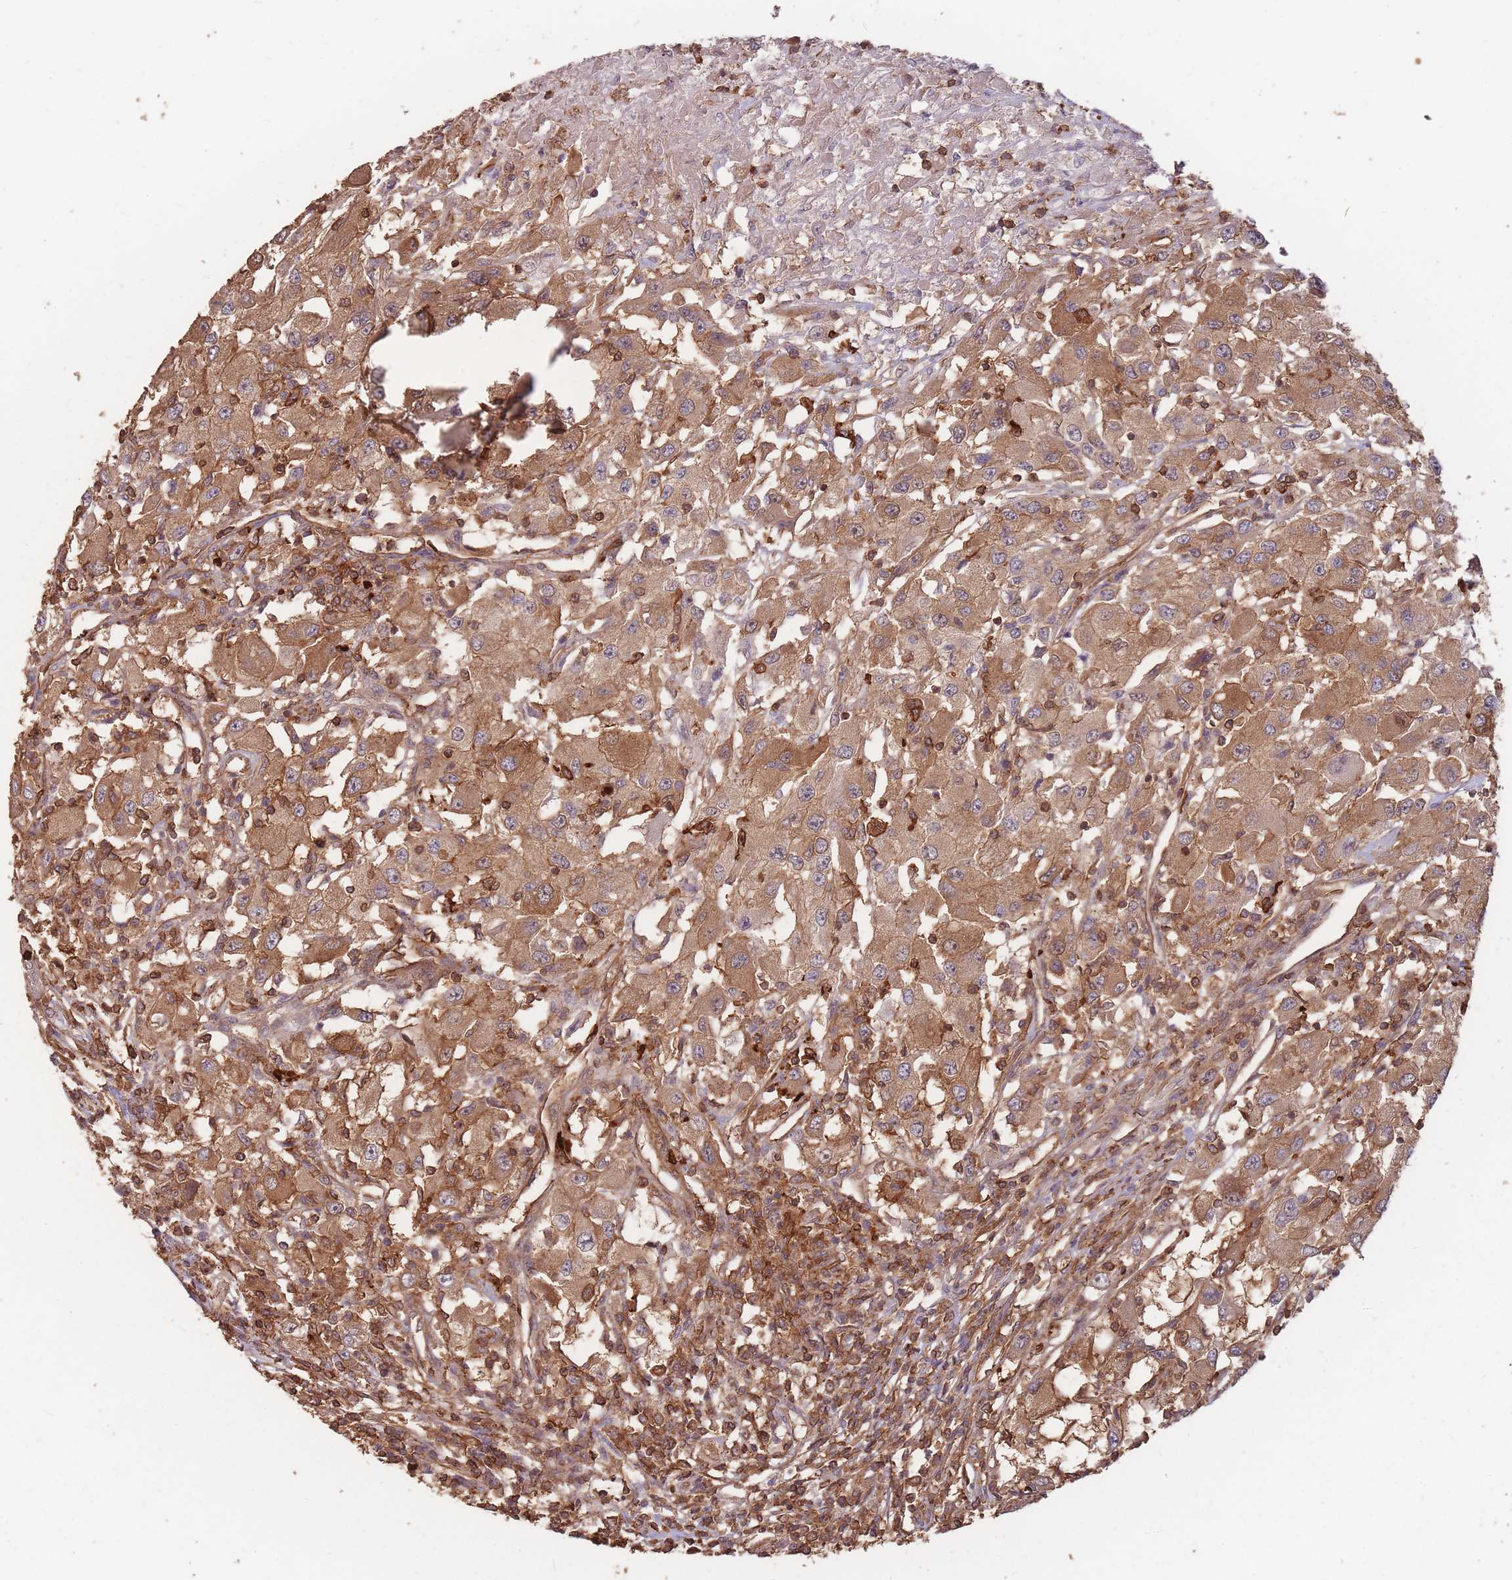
{"staining": {"intensity": "moderate", "quantity": ">75%", "location": "cytoplasmic/membranous"}, "tissue": "renal cancer", "cell_type": "Tumor cells", "image_type": "cancer", "snomed": [{"axis": "morphology", "description": "Adenocarcinoma, NOS"}, {"axis": "topography", "description": "Kidney"}], "caption": "Immunohistochemical staining of human renal adenocarcinoma reveals medium levels of moderate cytoplasmic/membranous protein positivity in approximately >75% of tumor cells.", "gene": "PLS3", "patient": {"sex": "female", "age": 67}}